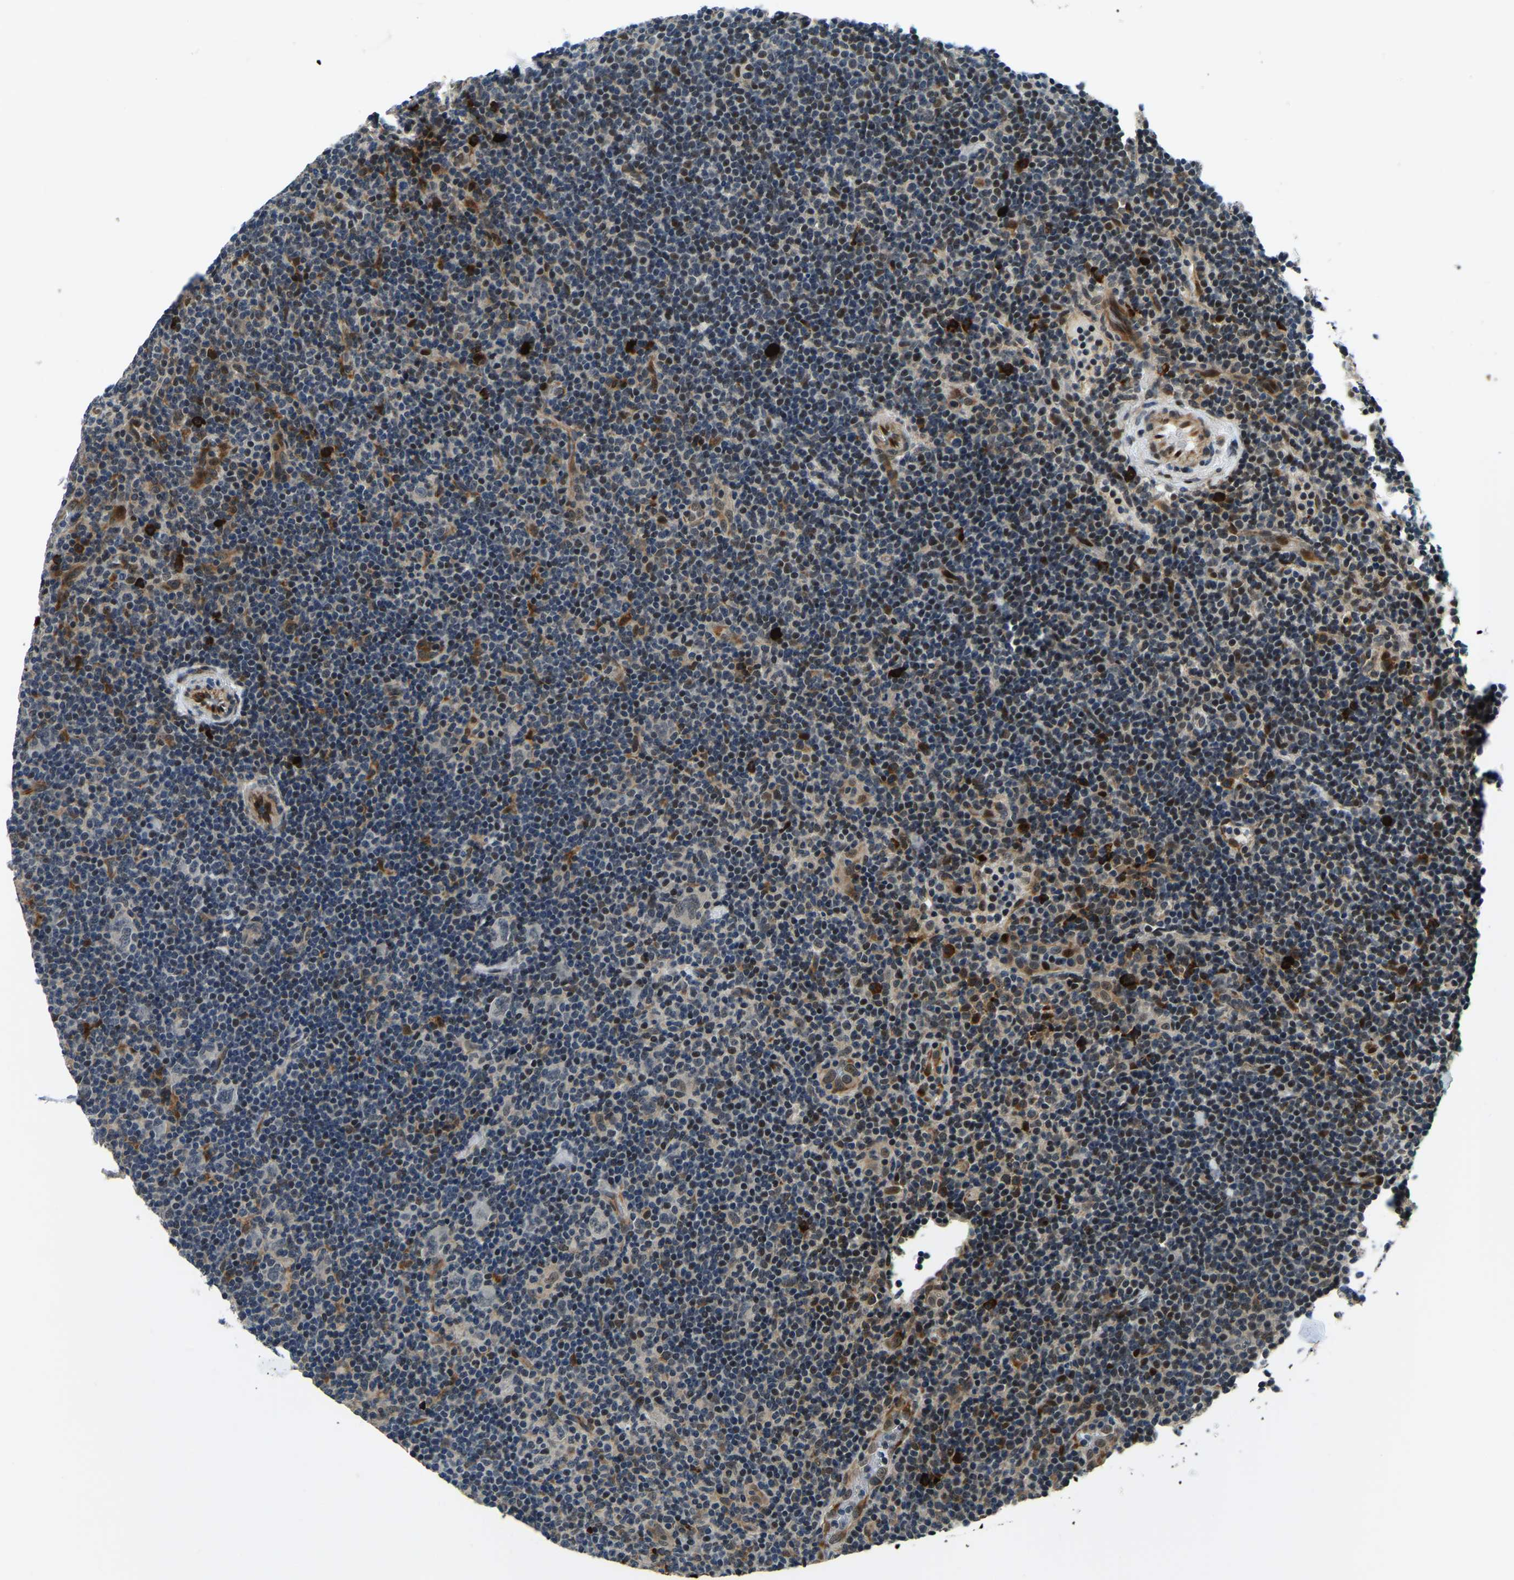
{"staining": {"intensity": "moderate", "quantity": "25%-75%", "location": "nuclear"}, "tissue": "lymphoma", "cell_type": "Tumor cells", "image_type": "cancer", "snomed": [{"axis": "morphology", "description": "Hodgkin's disease, NOS"}, {"axis": "topography", "description": "Lymph node"}], "caption": "The image reveals immunohistochemical staining of Hodgkin's disease. There is moderate nuclear positivity is appreciated in about 25%-75% of tumor cells. The protein is stained brown, and the nuclei are stained in blue (DAB IHC with brightfield microscopy, high magnification).", "gene": "ING2", "patient": {"sex": "female", "age": 57}}